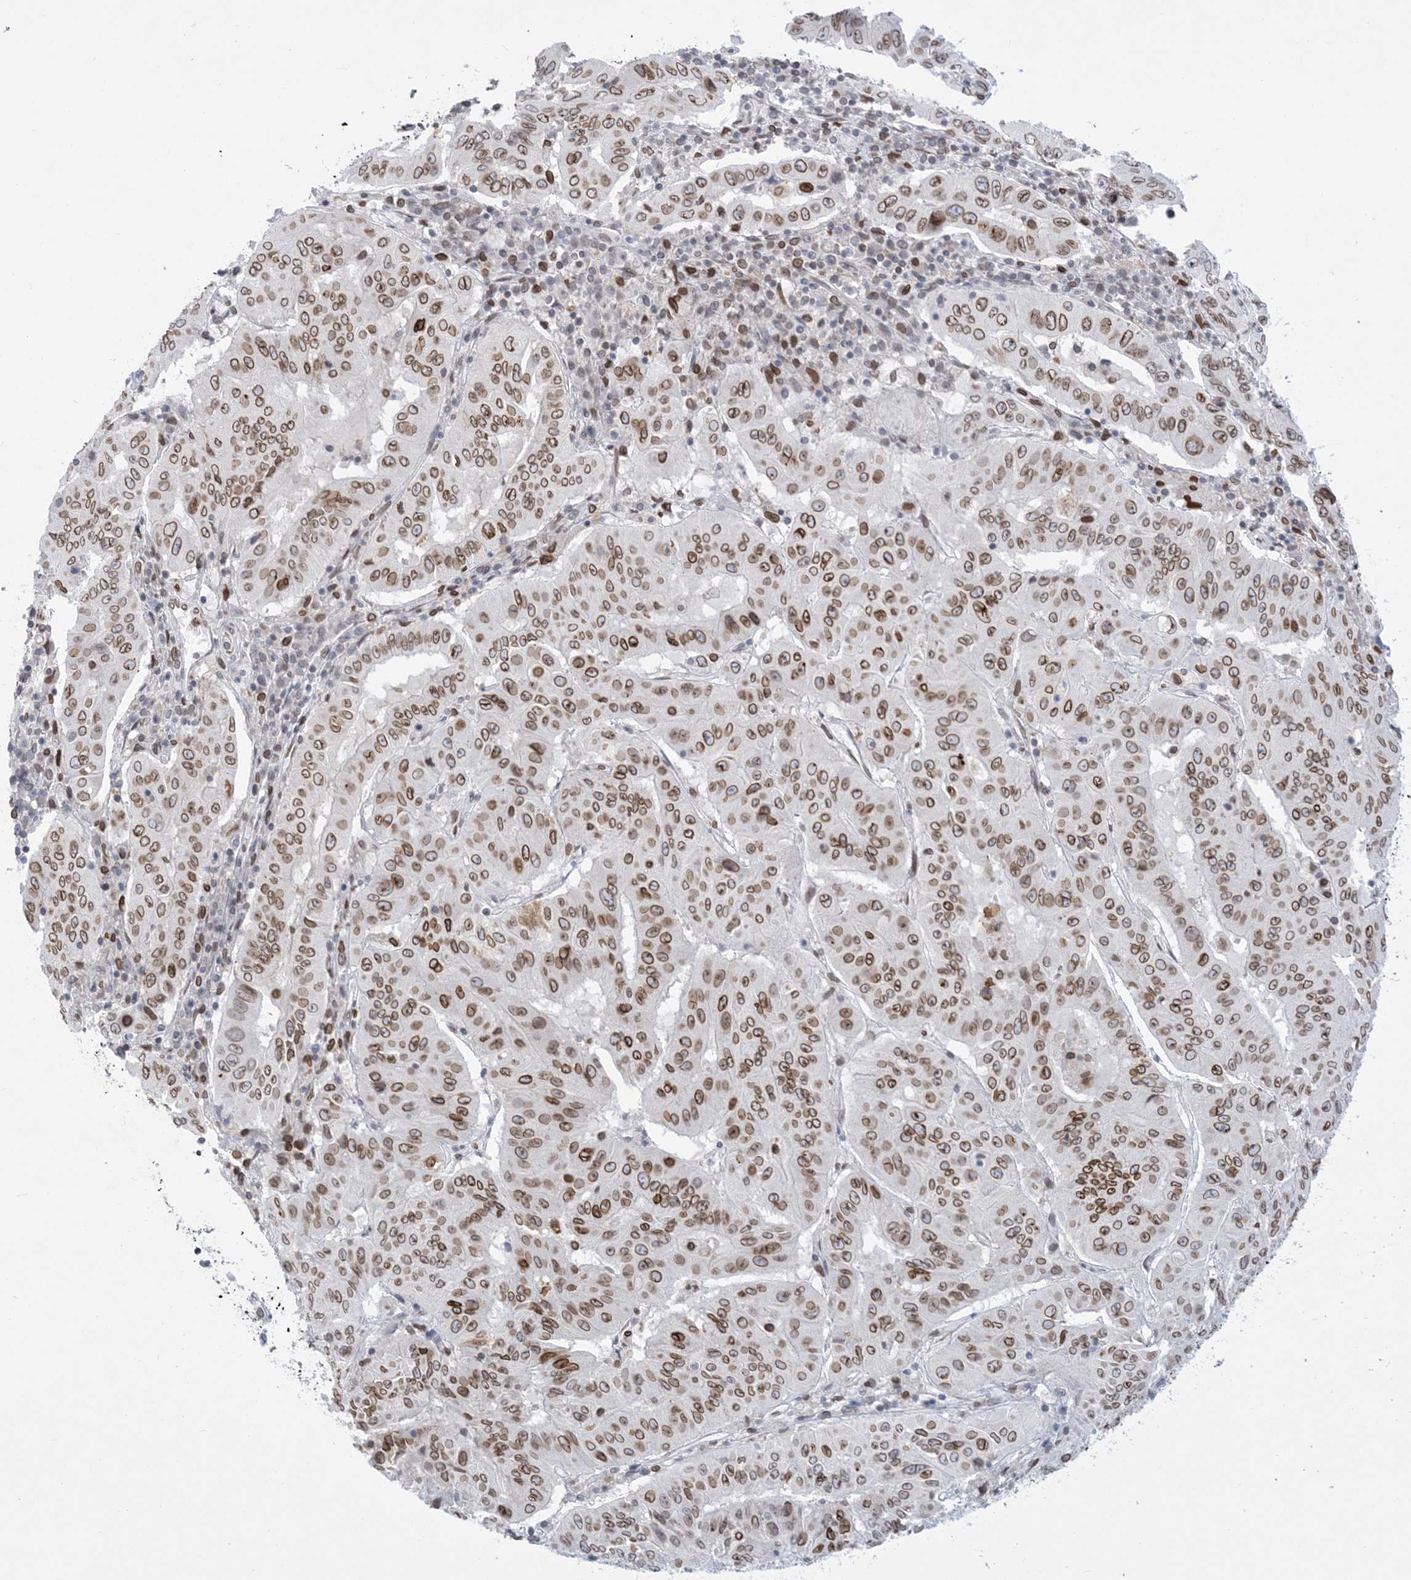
{"staining": {"intensity": "moderate", "quantity": ">75%", "location": "cytoplasmic/membranous,nuclear"}, "tissue": "pancreatic cancer", "cell_type": "Tumor cells", "image_type": "cancer", "snomed": [{"axis": "morphology", "description": "Adenocarcinoma, NOS"}, {"axis": "topography", "description": "Pancreas"}], "caption": "About >75% of tumor cells in human pancreatic cancer (adenocarcinoma) show moderate cytoplasmic/membranous and nuclear protein positivity as visualized by brown immunohistochemical staining.", "gene": "PCYT1A", "patient": {"sex": "male", "age": 63}}